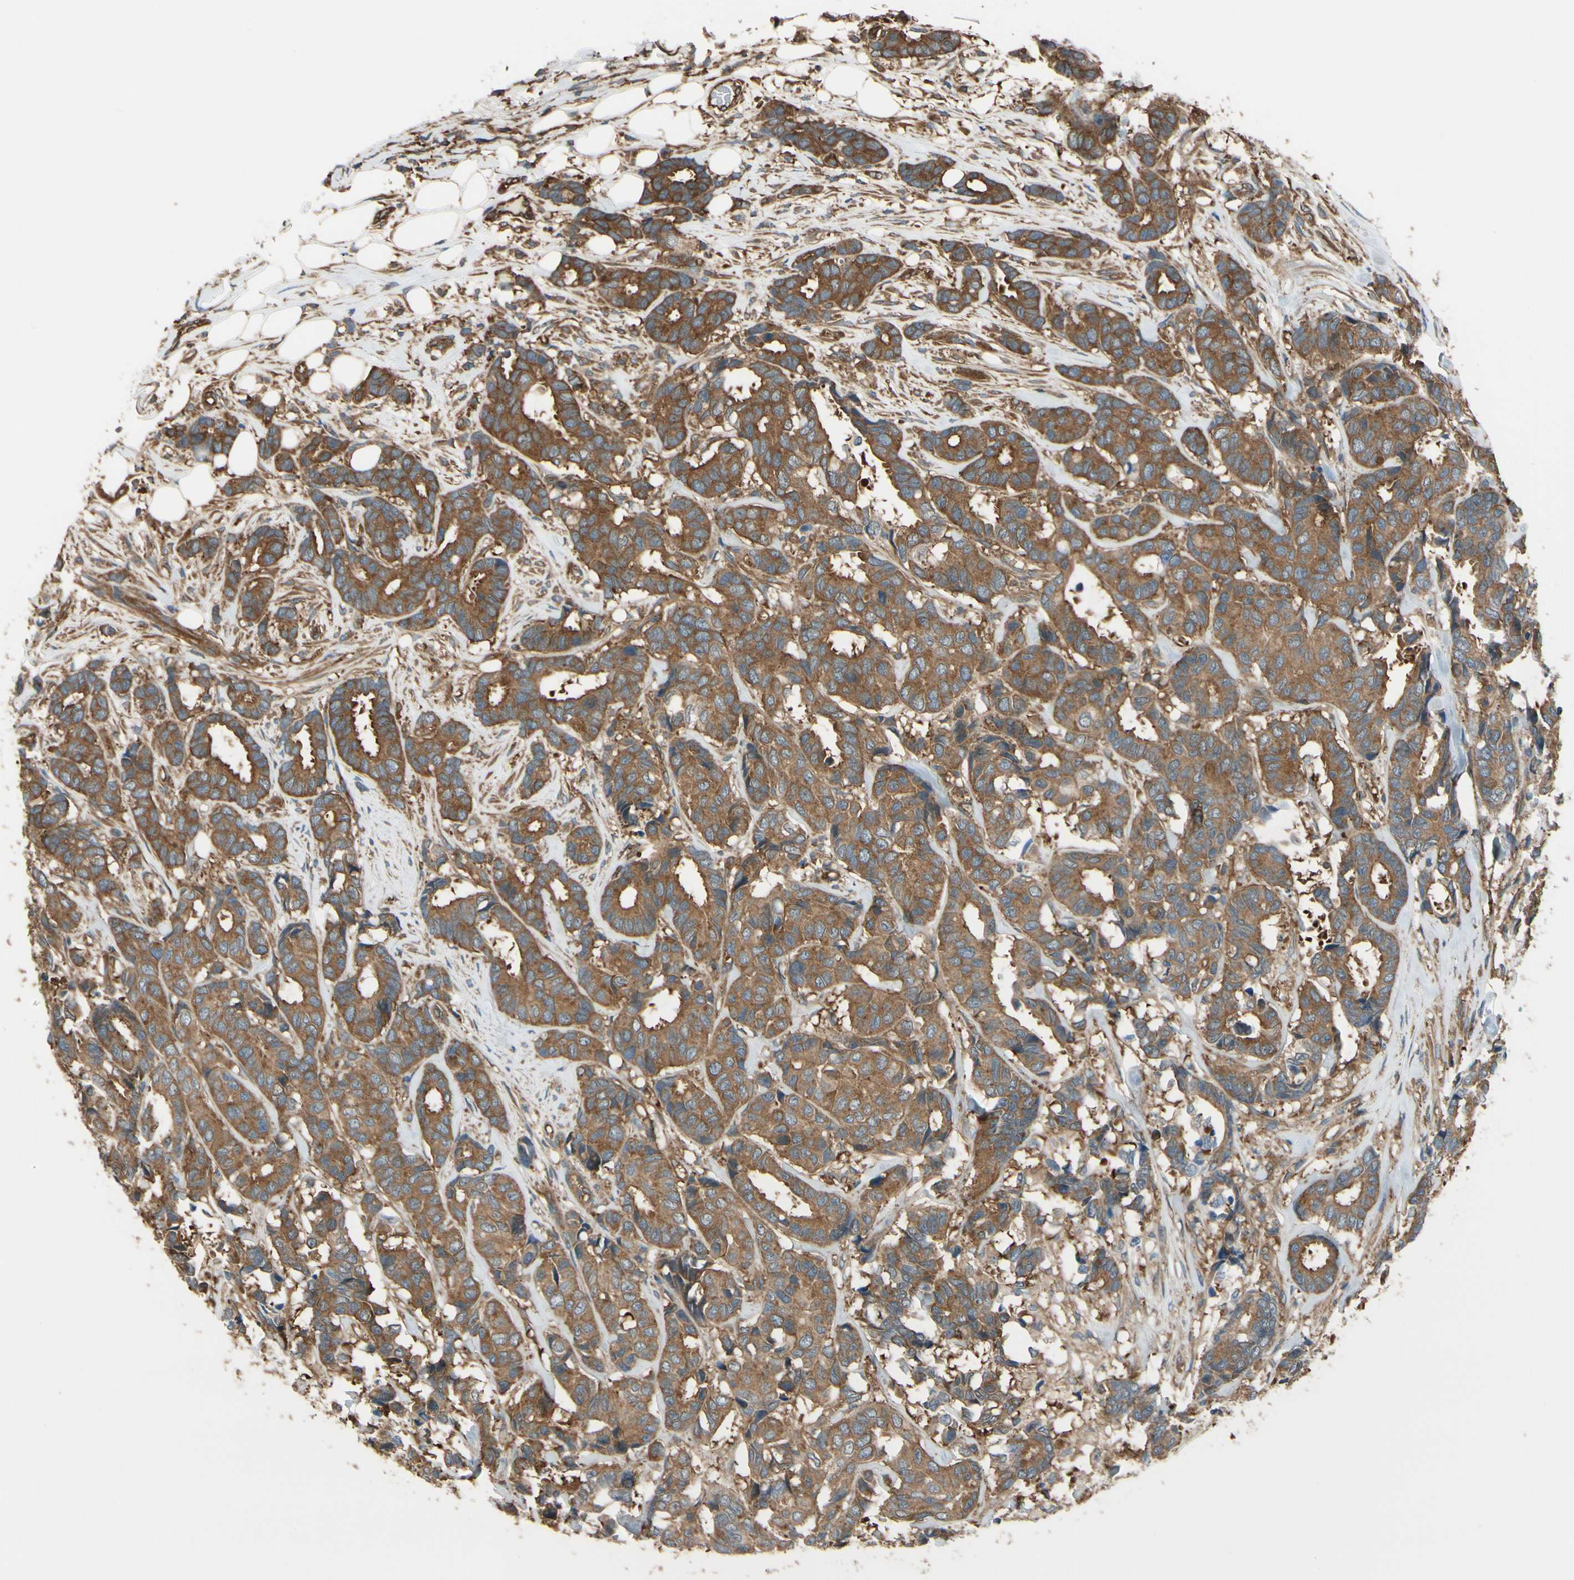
{"staining": {"intensity": "moderate", "quantity": ">75%", "location": "cytoplasmic/membranous"}, "tissue": "breast cancer", "cell_type": "Tumor cells", "image_type": "cancer", "snomed": [{"axis": "morphology", "description": "Duct carcinoma"}, {"axis": "topography", "description": "Breast"}], "caption": "A micrograph of invasive ductal carcinoma (breast) stained for a protein reveals moderate cytoplasmic/membranous brown staining in tumor cells.", "gene": "EPS15", "patient": {"sex": "female", "age": 87}}